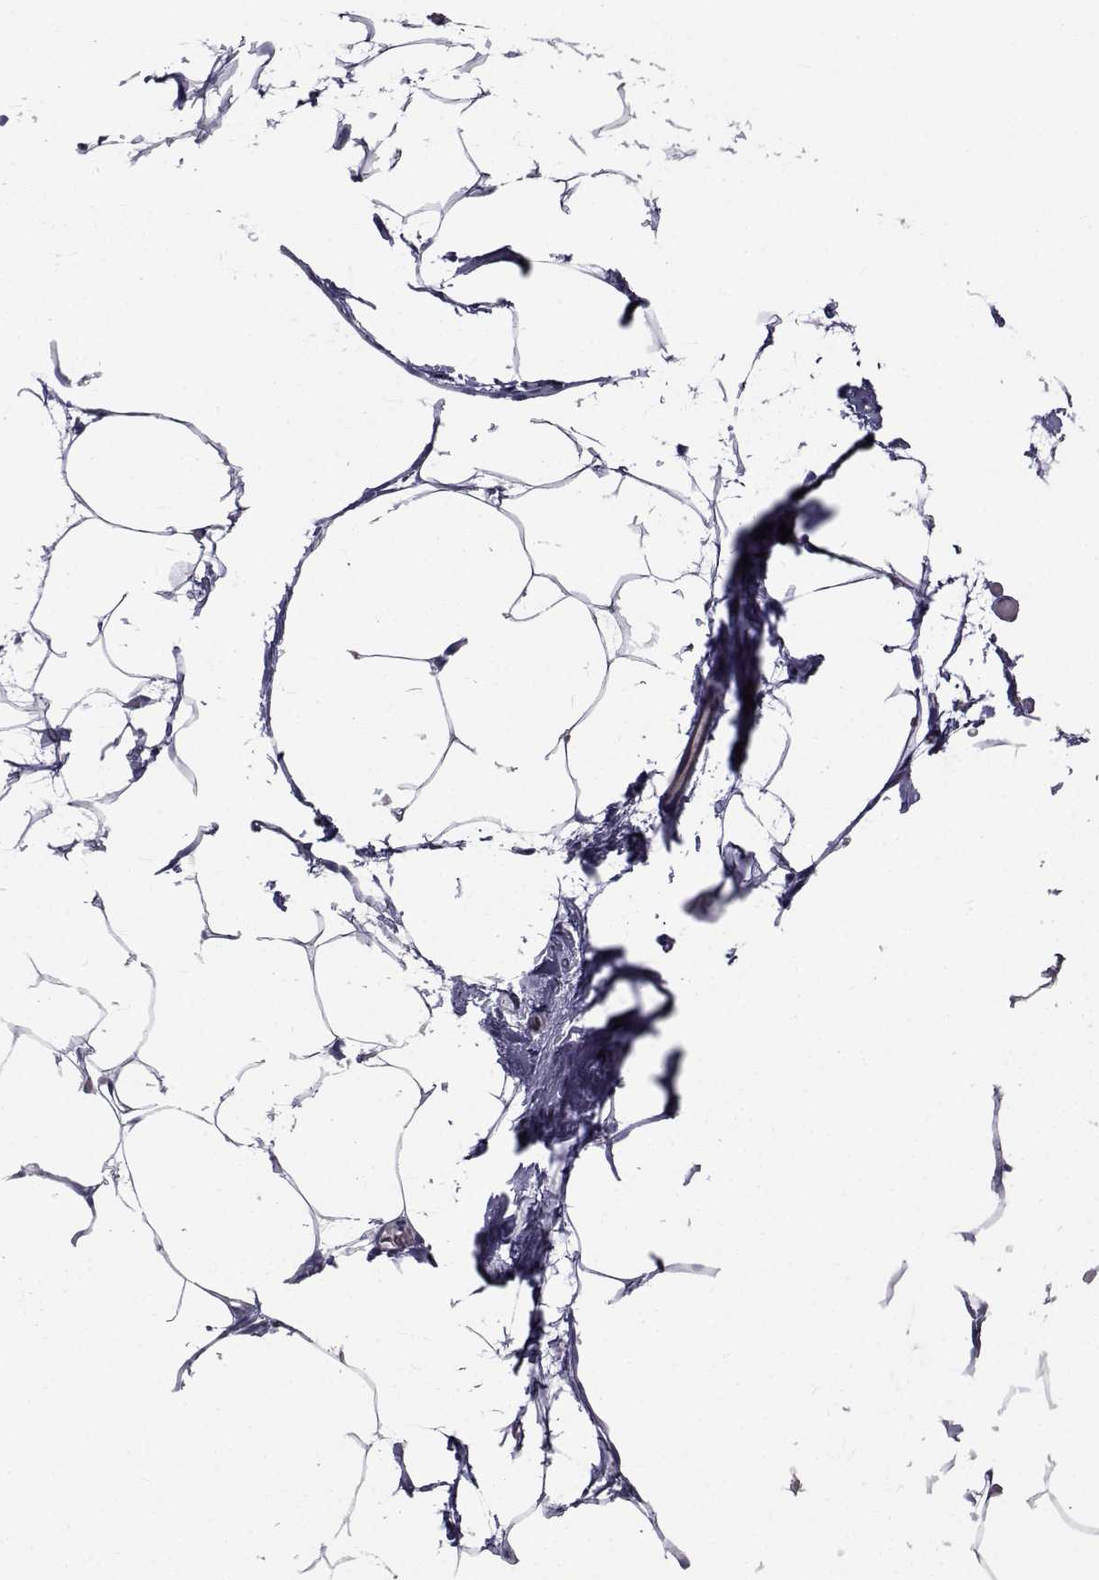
{"staining": {"intensity": "negative", "quantity": "none", "location": "none"}, "tissue": "adipose tissue", "cell_type": "Adipocytes", "image_type": "normal", "snomed": [{"axis": "morphology", "description": "Normal tissue, NOS"}, {"axis": "topography", "description": "Adipose tissue"}], "caption": "A photomicrograph of adipose tissue stained for a protein exhibits no brown staining in adipocytes.", "gene": "PAX2", "patient": {"sex": "male", "age": 57}}